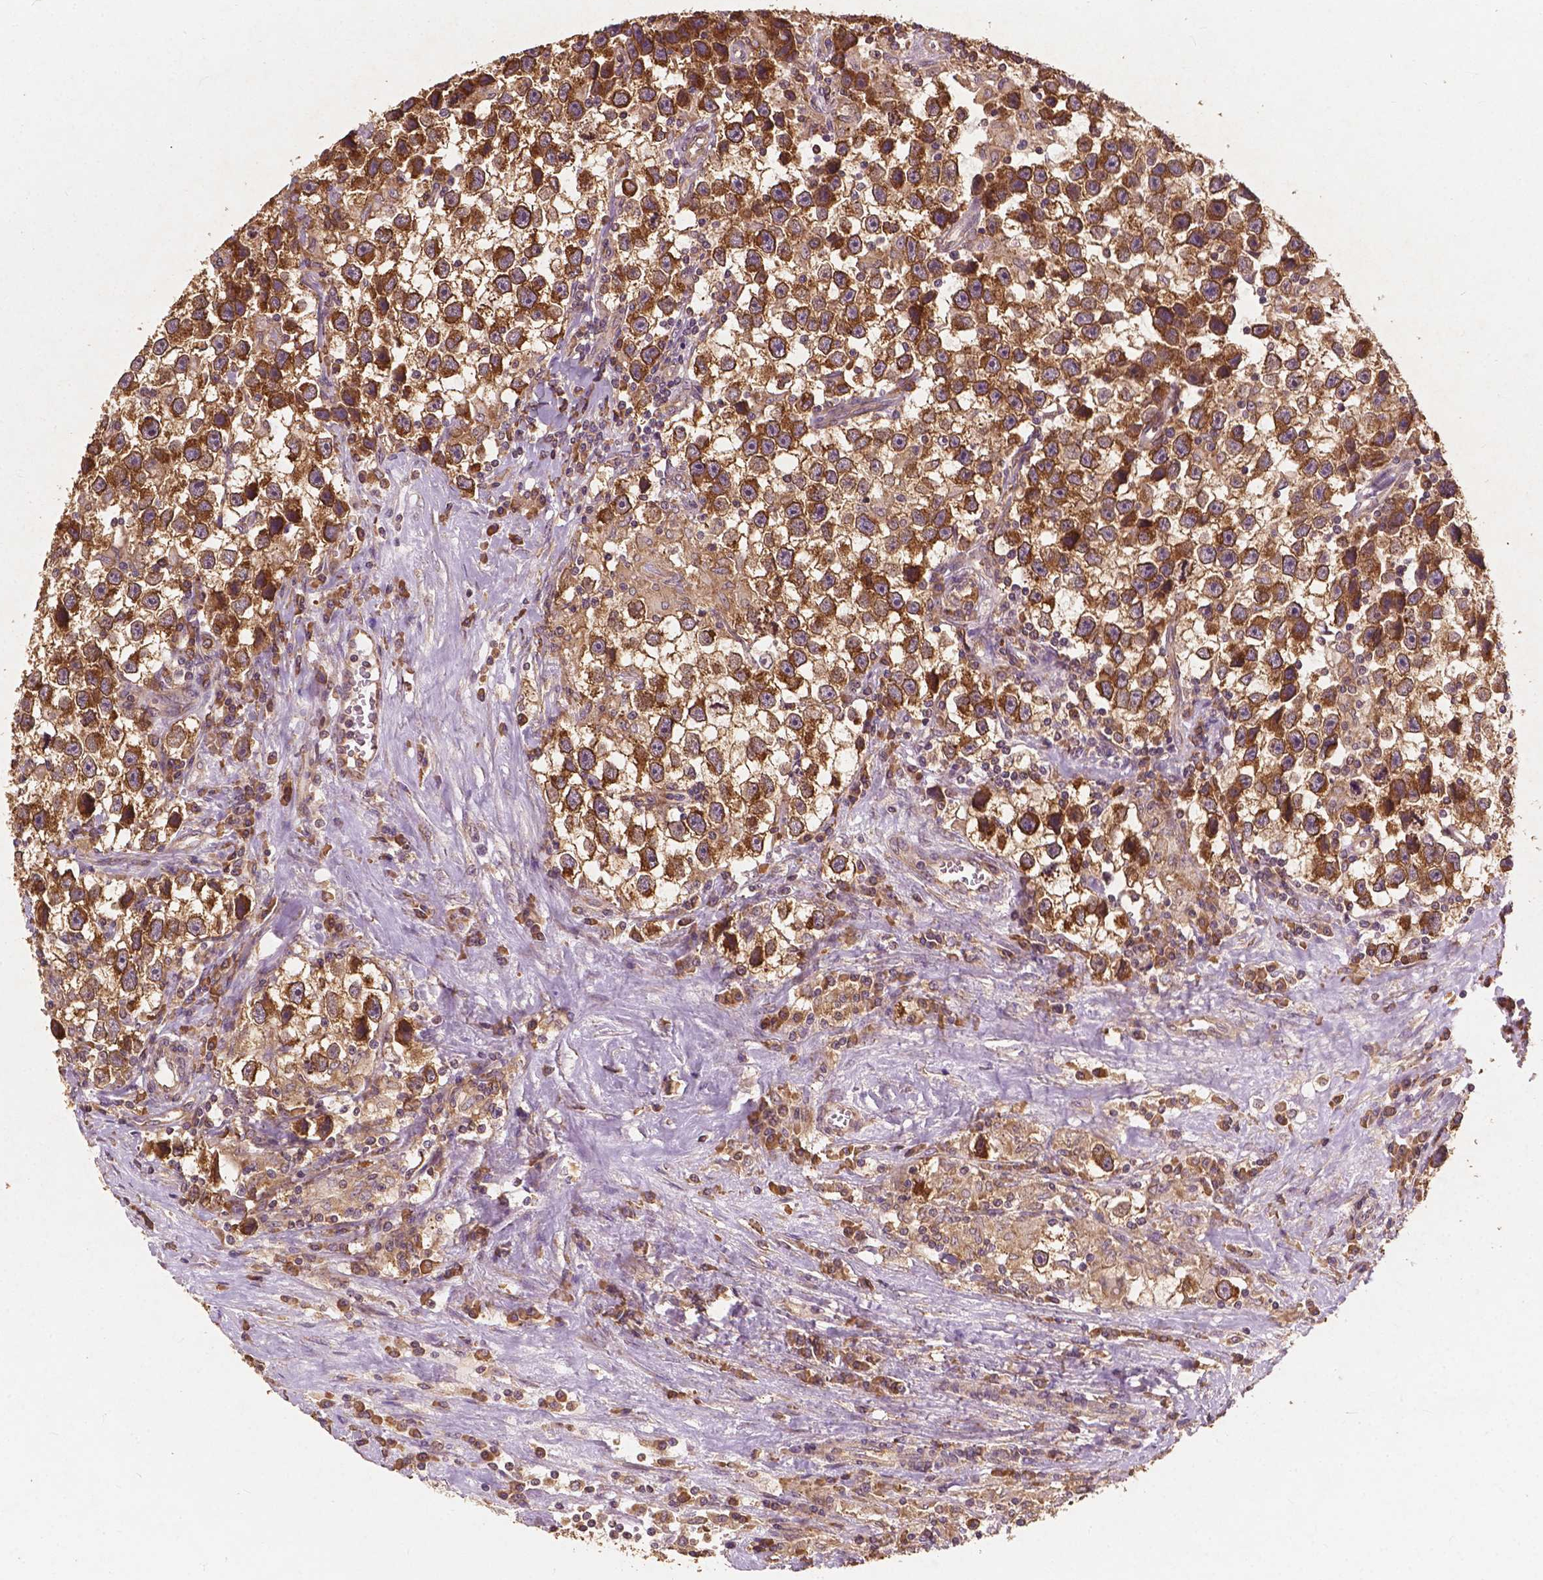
{"staining": {"intensity": "strong", "quantity": ">75%", "location": "cytoplasmic/membranous"}, "tissue": "testis cancer", "cell_type": "Tumor cells", "image_type": "cancer", "snomed": [{"axis": "morphology", "description": "Seminoma, NOS"}, {"axis": "topography", "description": "Testis"}], "caption": "Immunohistochemical staining of human testis cancer (seminoma) displays strong cytoplasmic/membranous protein staining in approximately >75% of tumor cells.", "gene": "G3BP1", "patient": {"sex": "male", "age": 43}}